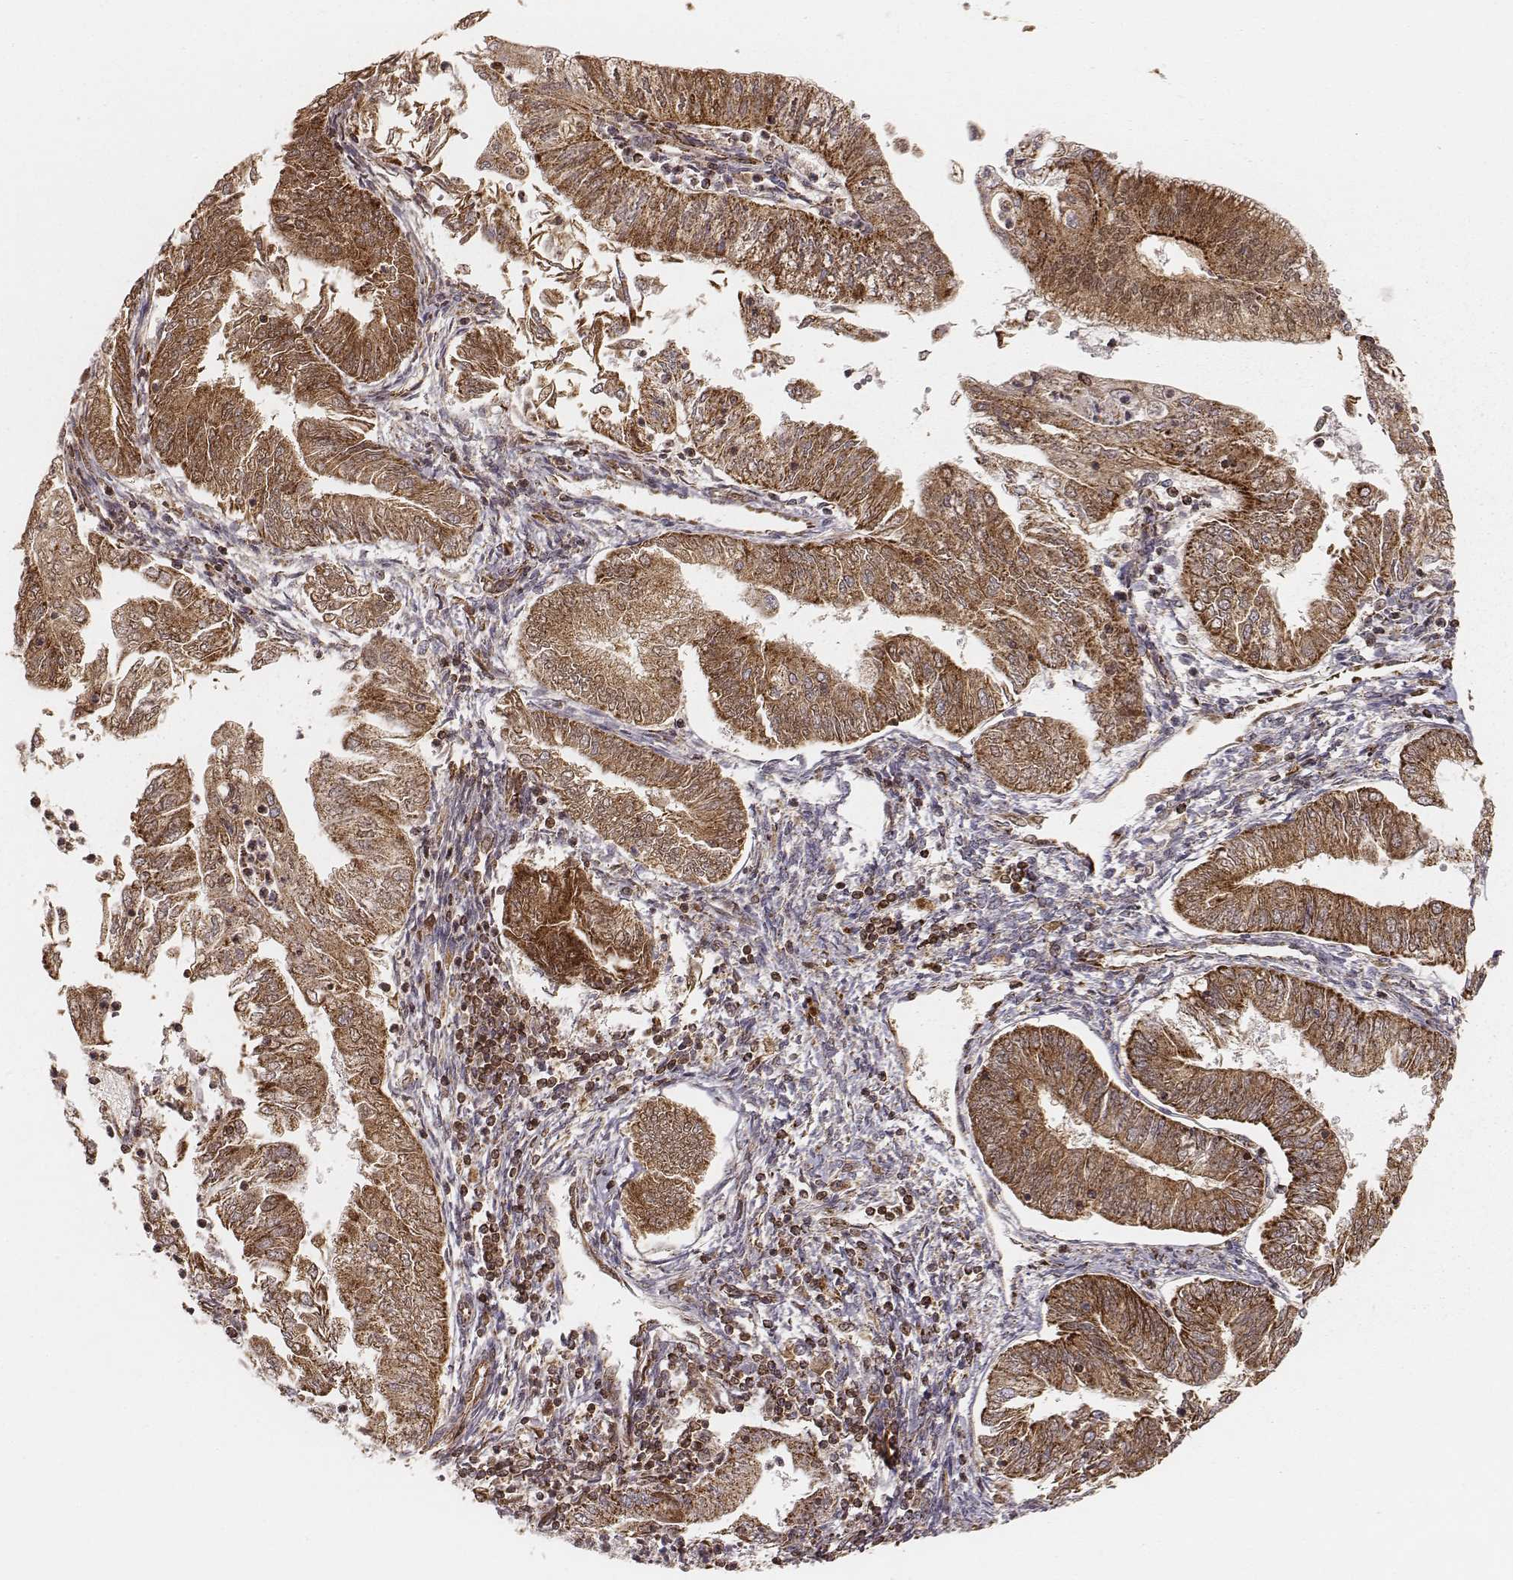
{"staining": {"intensity": "moderate", "quantity": ">75%", "location": "cytoplasmic/membranous"}, "tissue": "endometrial cancer", "cell_type": "Tumor cells", "image_type": "cancer", "snomed": [{"axis": "morphology", "description": "Adenocarcinoma, NOS"}, {"axis": "topography", "description": "Endometrium"}], "caption": "Endometrial cancer stained with DAB (3,3'-diaminobenzidine) immunohistochemistry (IHC) exhibits medium levels of moderate cytoplasmic/membranous staining in approximately >75% of tumor cells.", "gene": "CS", "patient": {"sex": "female", "age": 55}}